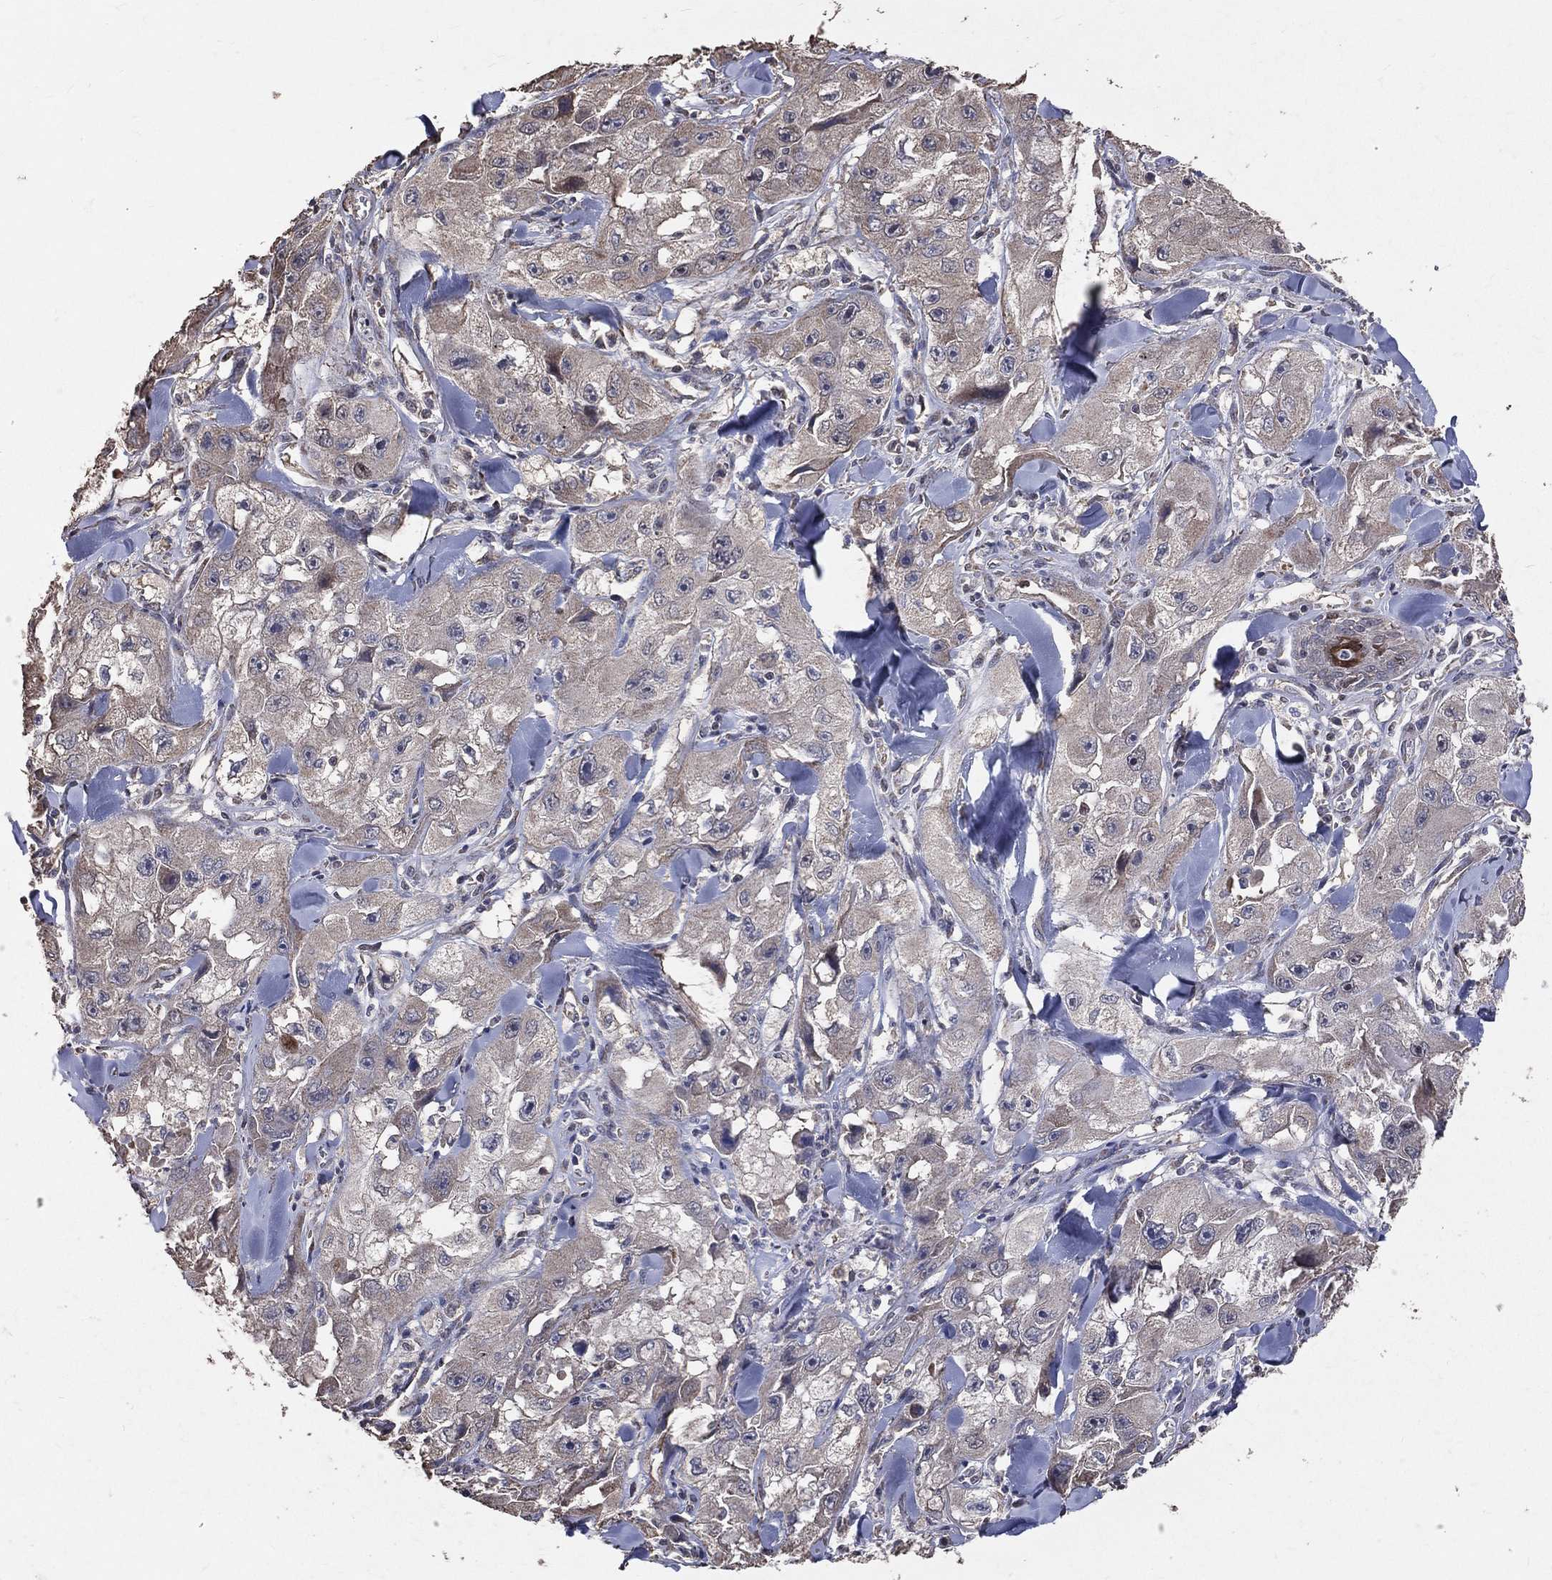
{"staining": {"intensity": "negative", "quantity": "none", "location": "none"}, "tissue": "skin cancer", "cell_type": "Tumor cells", "image_type": "cancer", "snomed": [{"axis": "morphology", "description": "Squamous cell carcinoma, NOS"}, {"axis": "topography", "description": "Skin"}, {"axis": "topography", "description": "Subcutis"}], "caption": "Skin squamous cell carcinoma was stained to show a protein in brown. There is no significant staining in tumor cells.", "gene": "LY6K", "patient": {"sex": "male", "age": 73}}